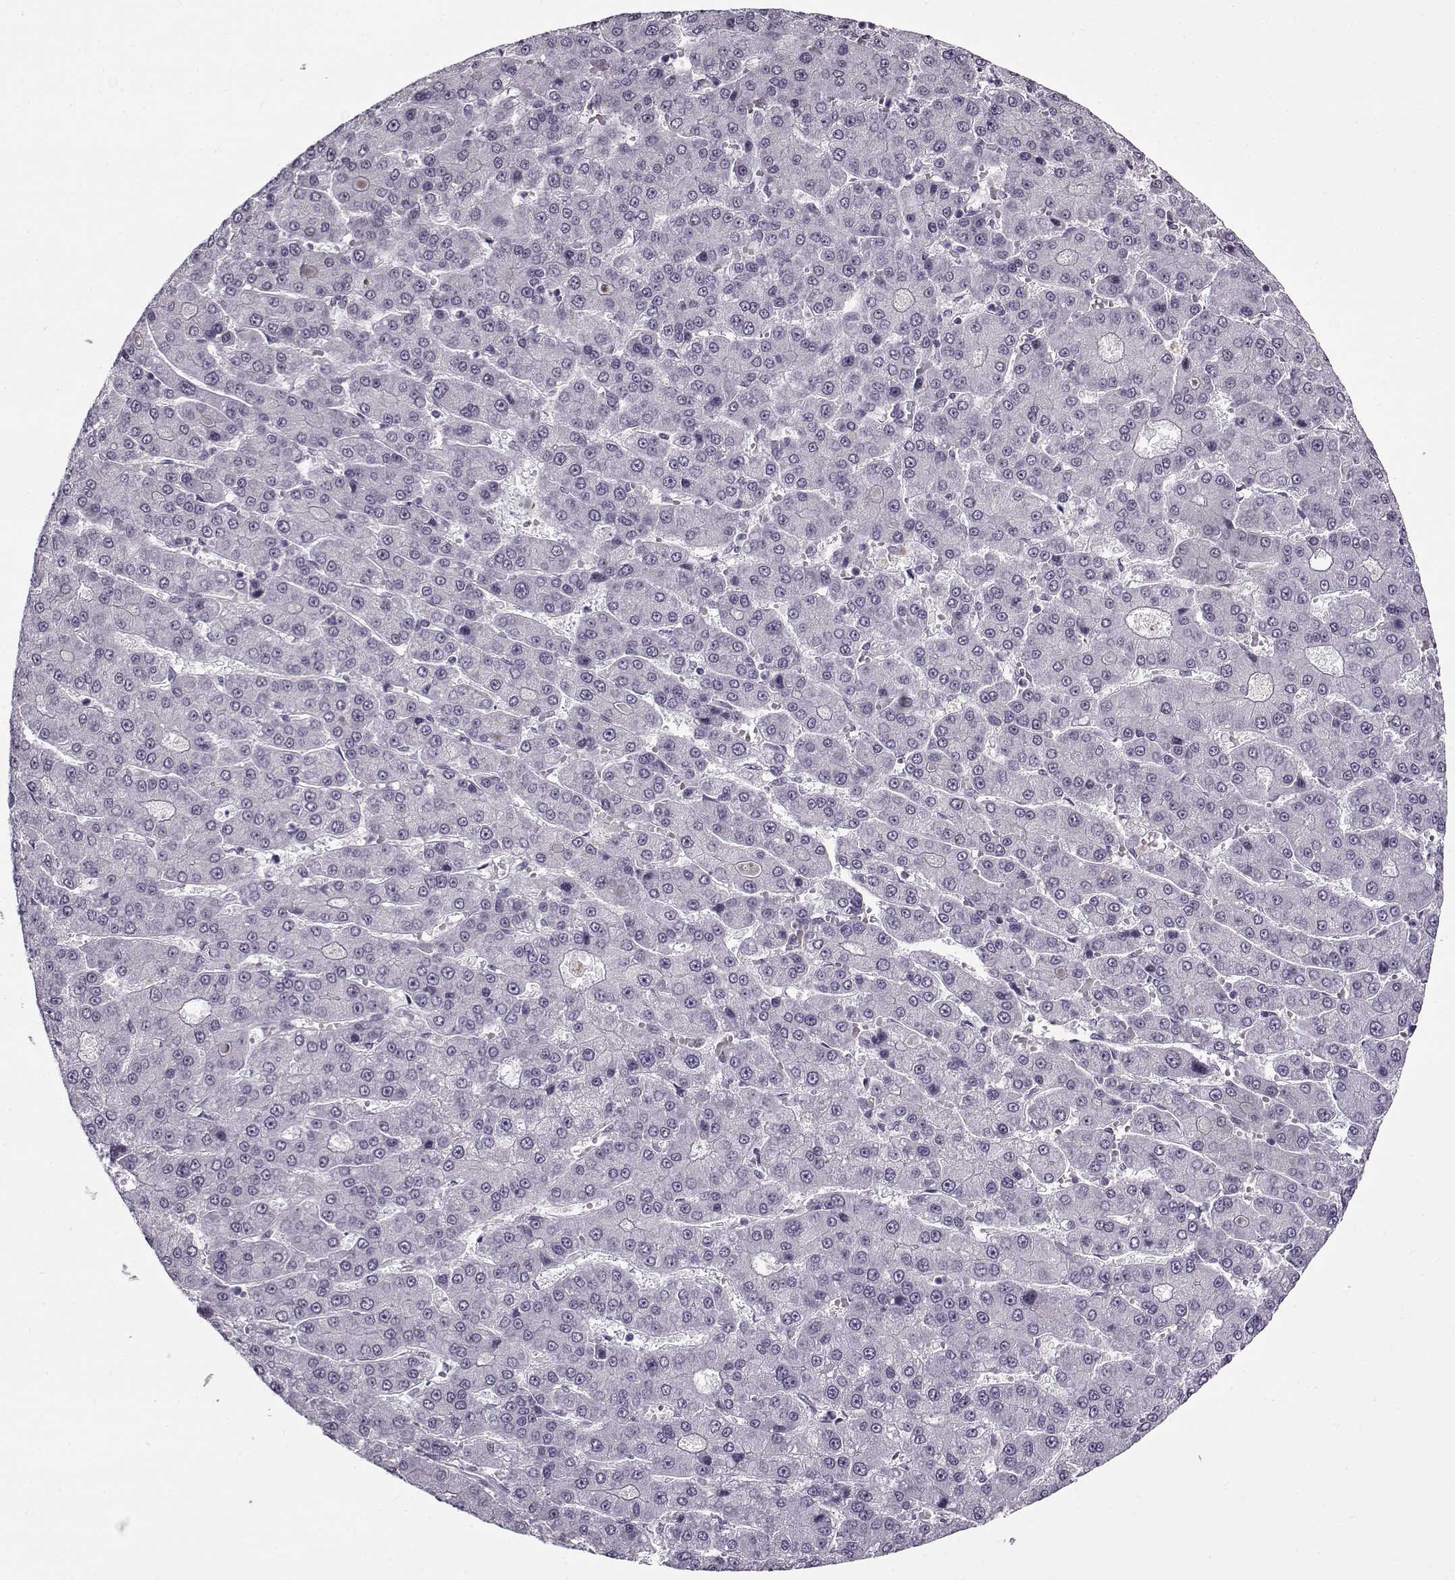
{"staining": {"intensity": "negative", "quantity": "none", "location": "none"}, "tissue": "liver cancer", "cell_type": "Tumor cells", "image_type": "cancer", "snomed": [{"axis": "morphology", "description": "Carcinoma, Hepatocellular, NOS"}, {"axis": "topography", "description": "Liver"}], "caption": "High magnification brightfield microscopy of liver hepatocellular carcinoma stained with DAB (3,3'-diaminobenzidine) (brown) and counterstained with hematoxylin (blue): tumor cells show no significant positivity. (Immunohistochemistry (ihc), brightfield microscopy, high magnification).", "gene": "PRMT8", "patient": {"sex": "male", "age": 70}}